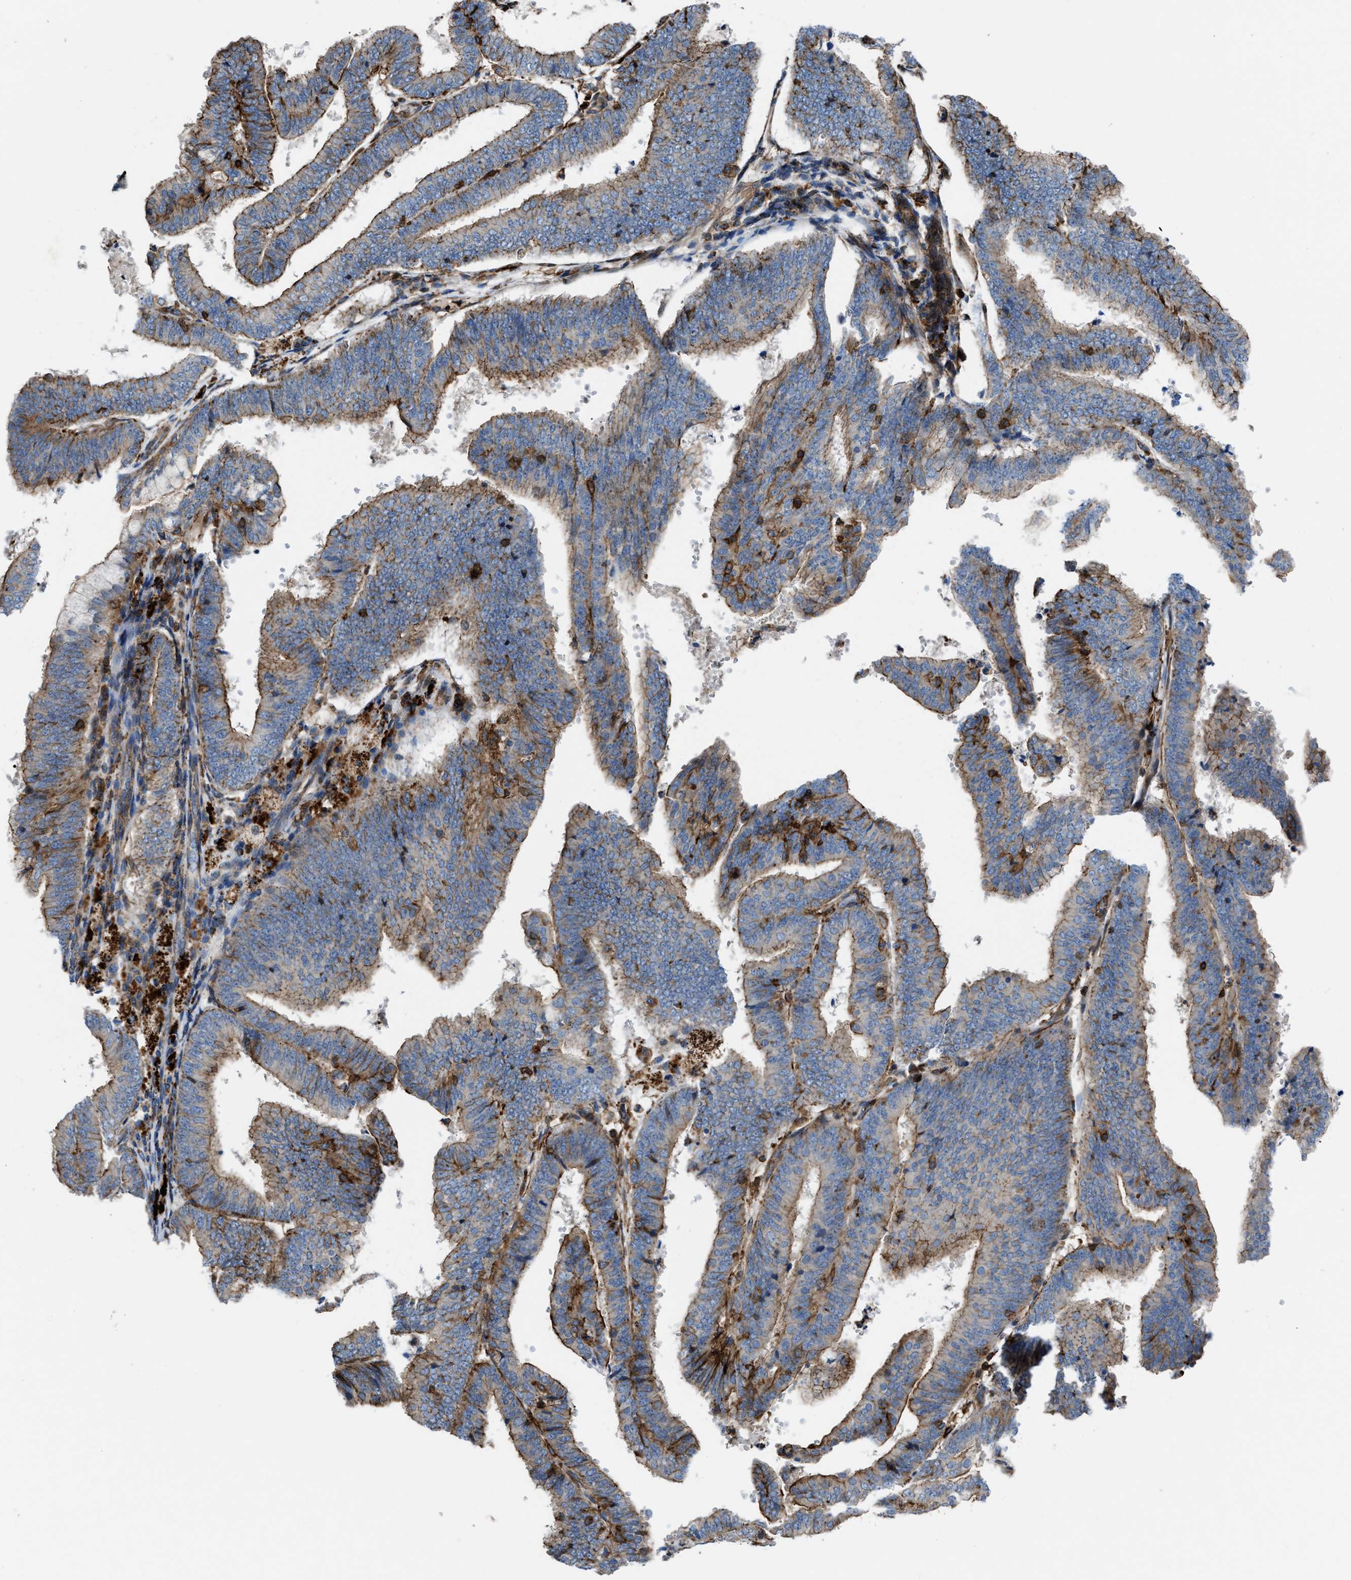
{"staining": {"intensity": "moderate", "quantity": ">75%", "location": "cytoplasmic/membranous"}, "tissue": "endometrial cancer", "cell_type": "Tumor cells", "image_type": "cancer", "snomed": [{"axis": "morphology", "description": "Adenocarcinoma, NOS"}, {"axis": "topography", "description": "Endometrium"}], "caption": "Immunohistochemical staining of endometrial cancer (adenocarcinoma) exhibits moderate cytoplasmic/membranous protein positivity in about >75% of tumor cells. (Brightfield microscopy of DAB IHC at high magnification).", "gene": "AGPAT2", "patient": {"sex": "female", "age": 63}}